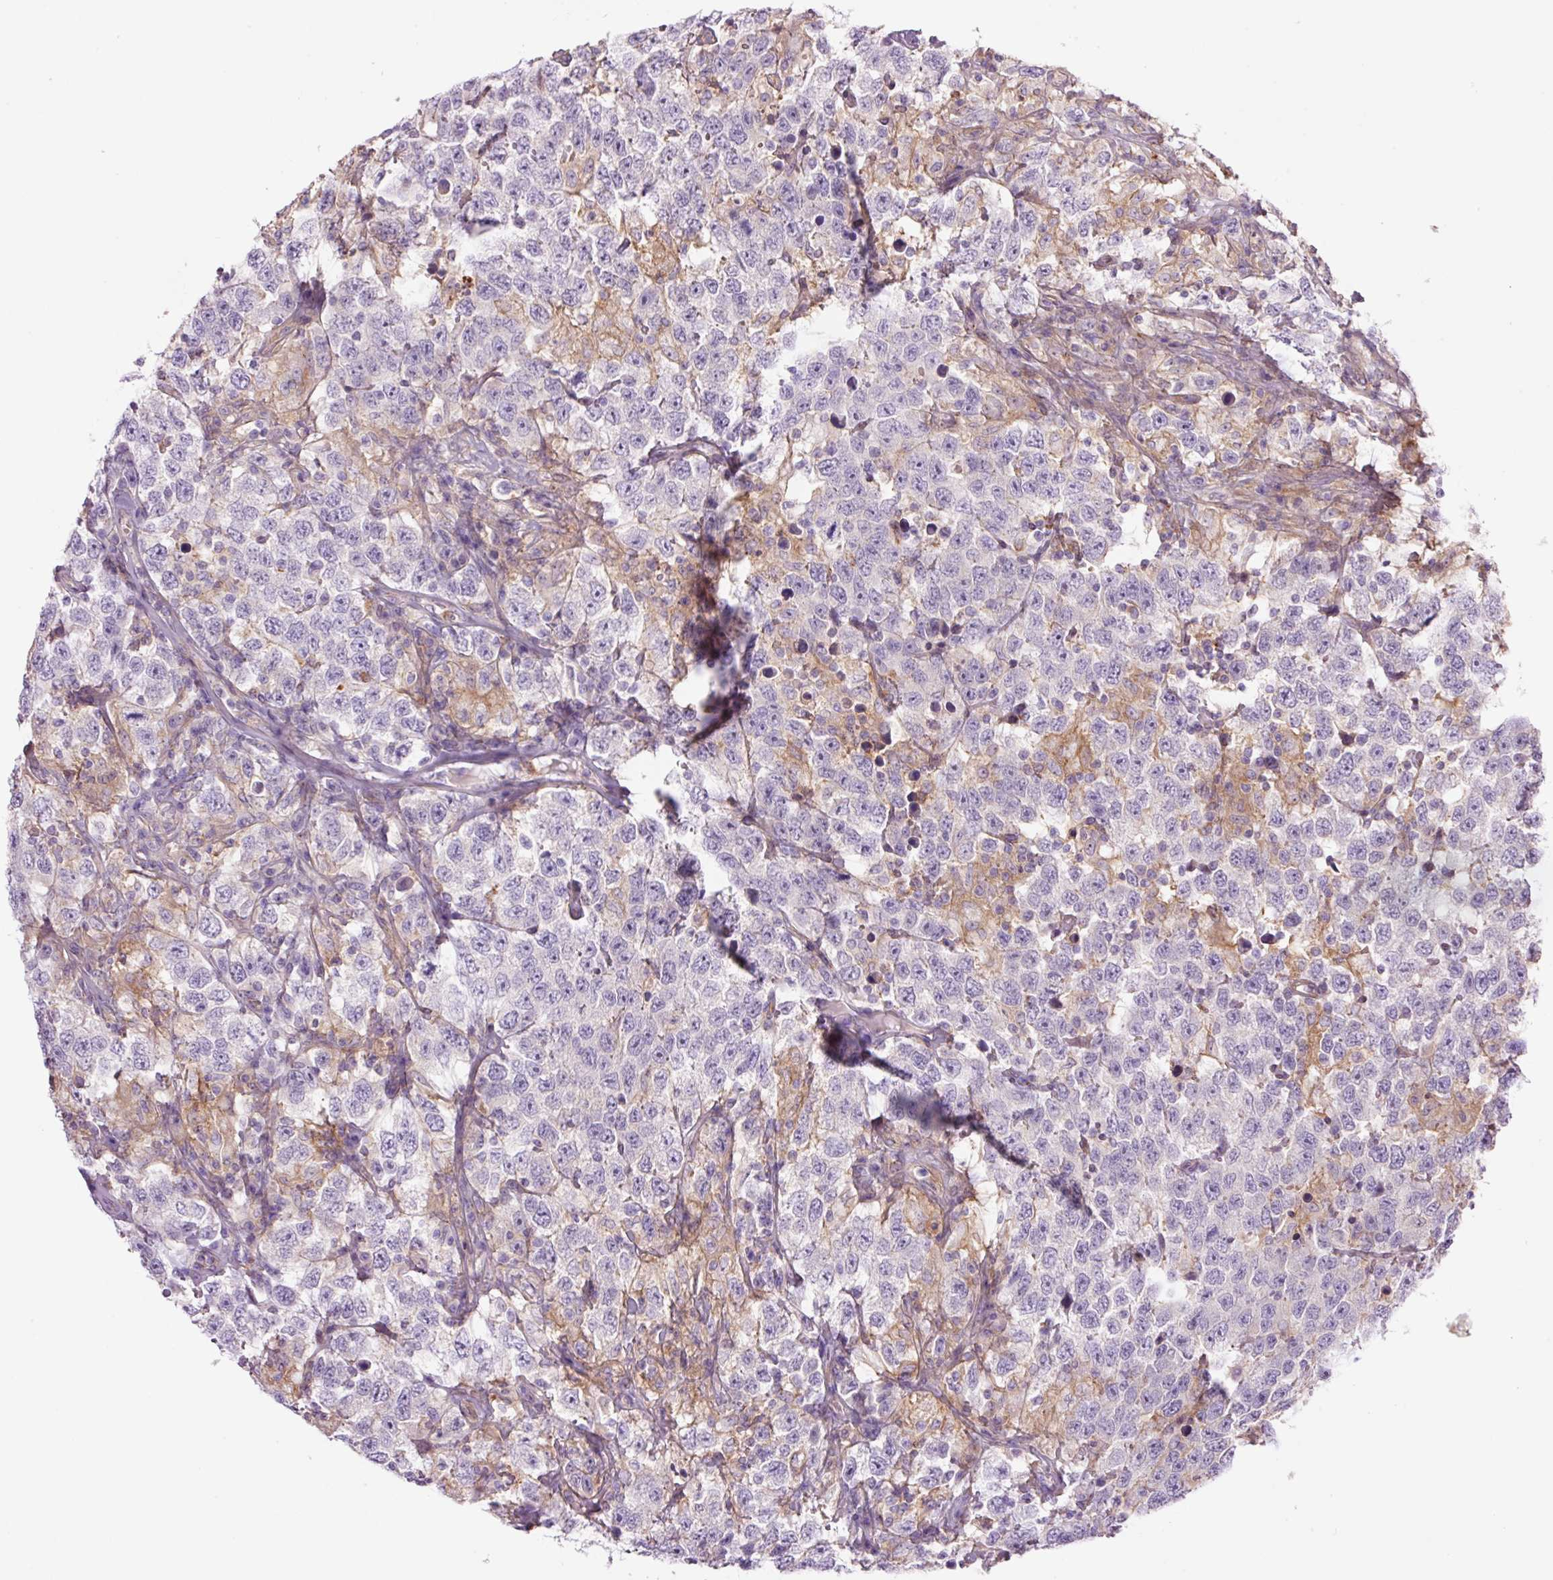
{"staining": {"intensity": "negative", "quantity": "none", "location": "none"}, "tissue": "testis cancer", "cell_type": "Tumor cells", "image_type": "cancer", "snomed": [{"axis": "morphology", "description": "Seminoma, NOS"}, {"axis": "topography", "description": "Testis"}], "caption": "Human testis seminoma stained for a protein using IHC reveals no staining in tumor cells.", "gene": "SH2D6", "patient": {"sex": "male", "age": 41}}